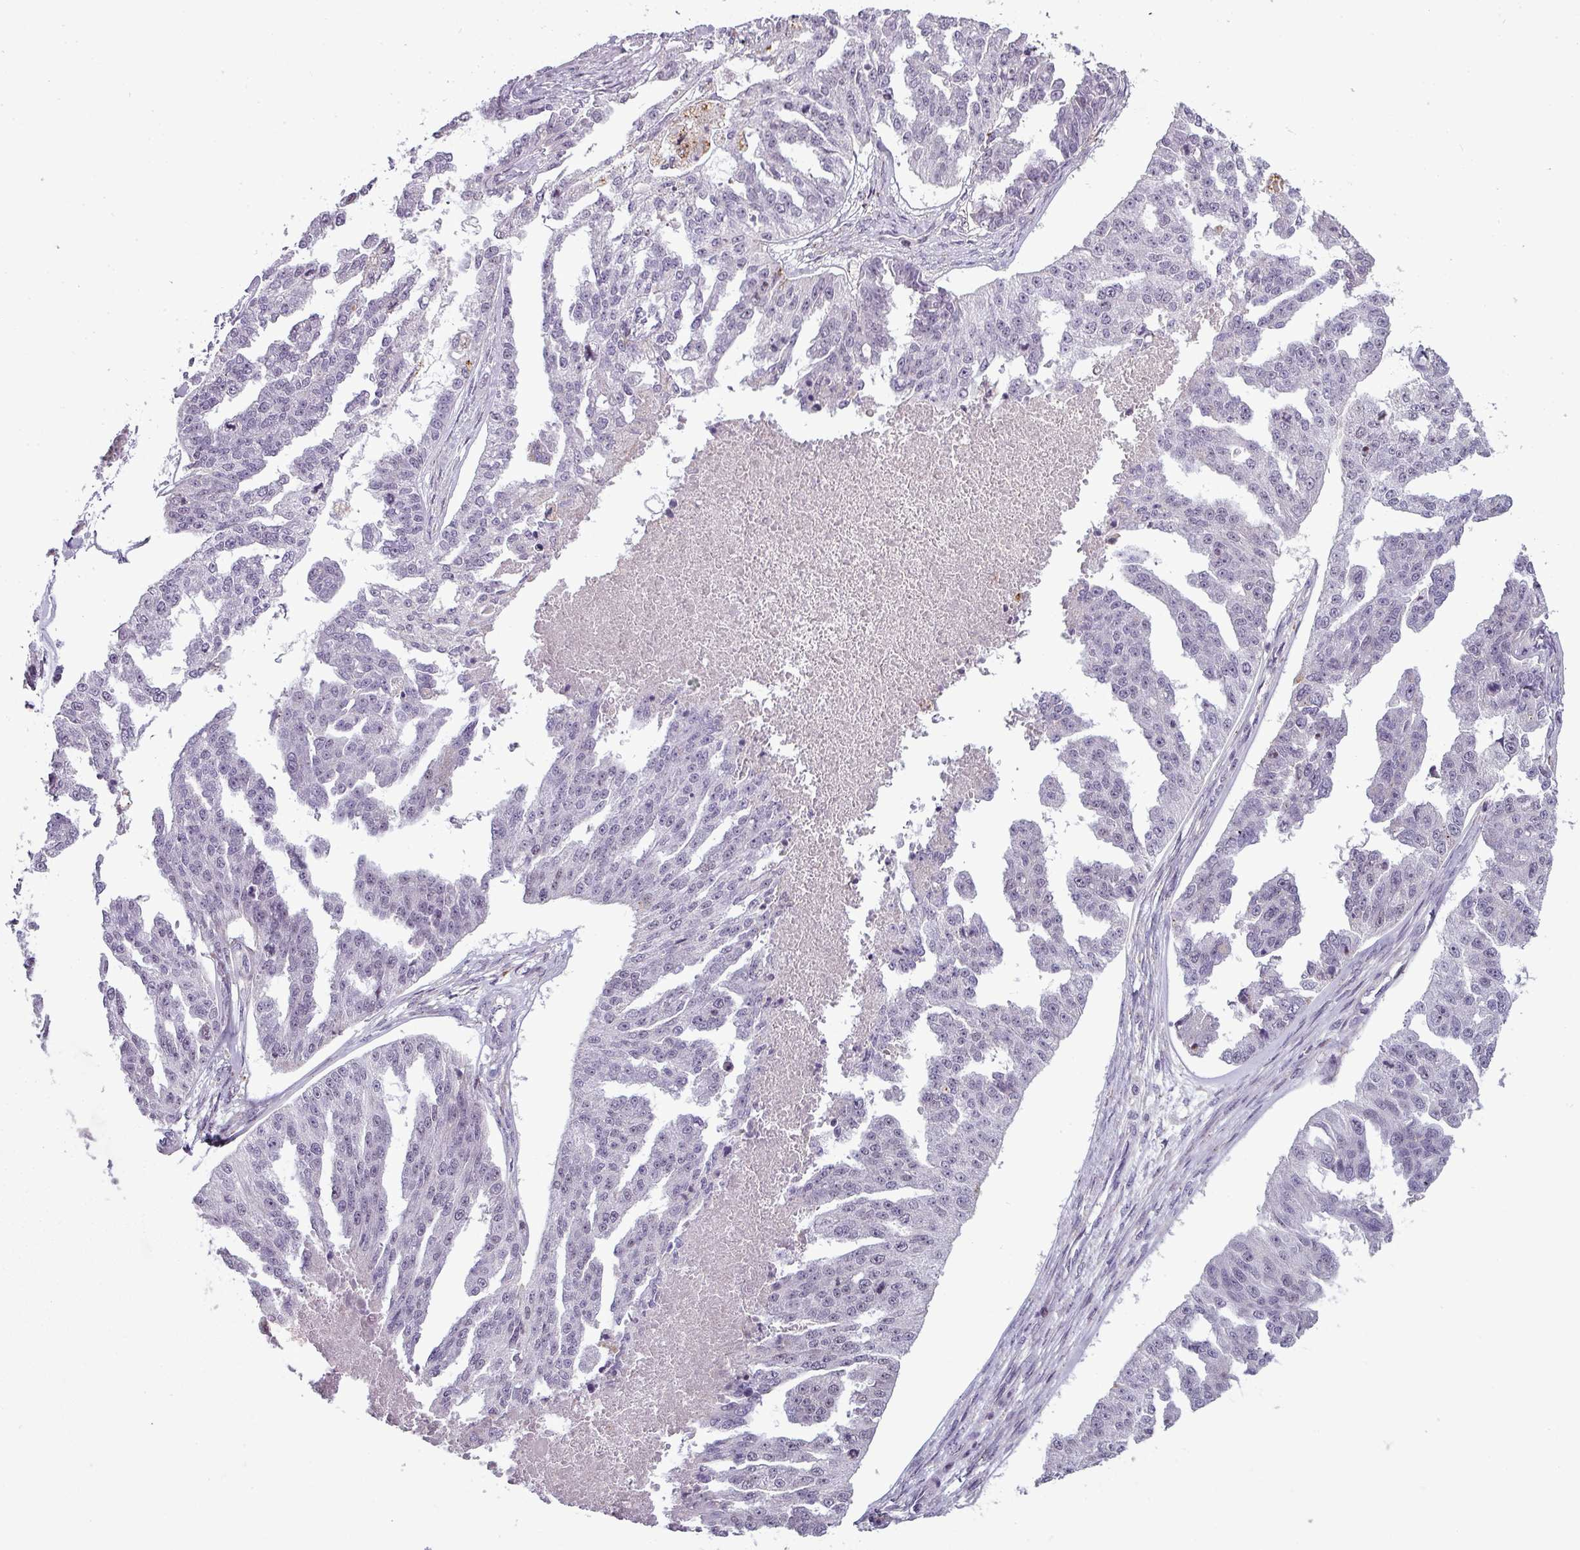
{"staining": {"intensity": "negative", "quantity": "none", "location": "none"}, "tissue": "ovarian cancer", "cell_type": "Tumor cells", "image_type": "cancer", "snomed": [{"axis": "morphology", "description": "Cystadenocarcinoma, serous, NOS"}, {"axis": "topography", "description": "Ovary"}], "caption": "IHC micrograph of ovarian cancer (serous cystadenocarcinoma) stained for a protein (brown), which exhibits no expression in tumor cells.", "gene": "TMEFF1", "patient": {"sex": "female", "age": 58}}